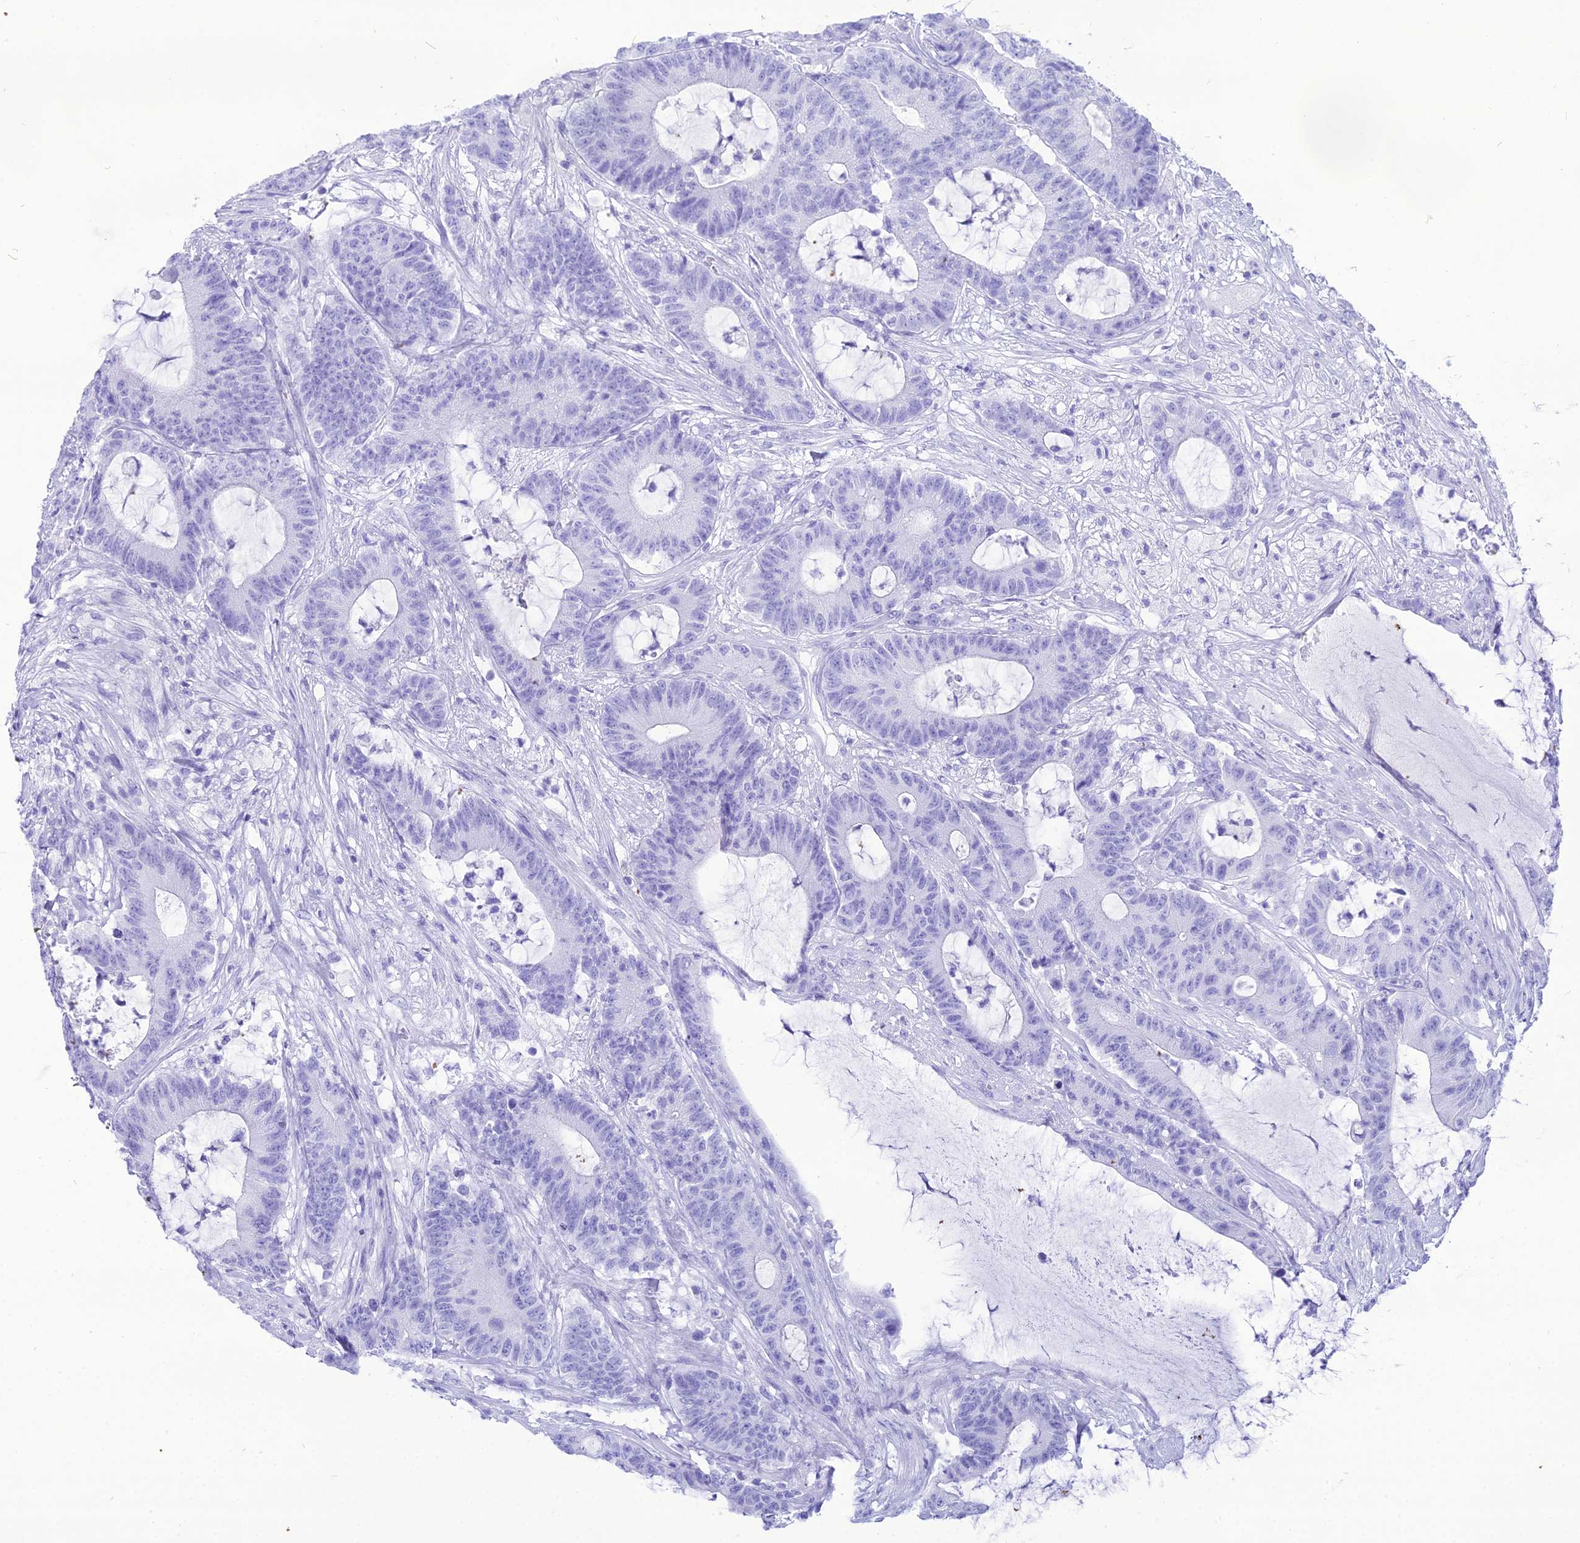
{"staining": {"intensity": "negative", "quantity": "none", "location": "none"}, "tissue": "colorectal cancer", "cell_type": "Tumor cells", "image_type": "cancer", "snomed": [{"axis": "morphology", "description": "Adenocarcinoma, NOS"}, {"axis": "topography", "description": "Colon"}], "caption": "IHC of human colorectal cancer shows no positivity in tumor cells.", "gene": "PNMA5", "patient": {"sex": "female", "age": 84}}